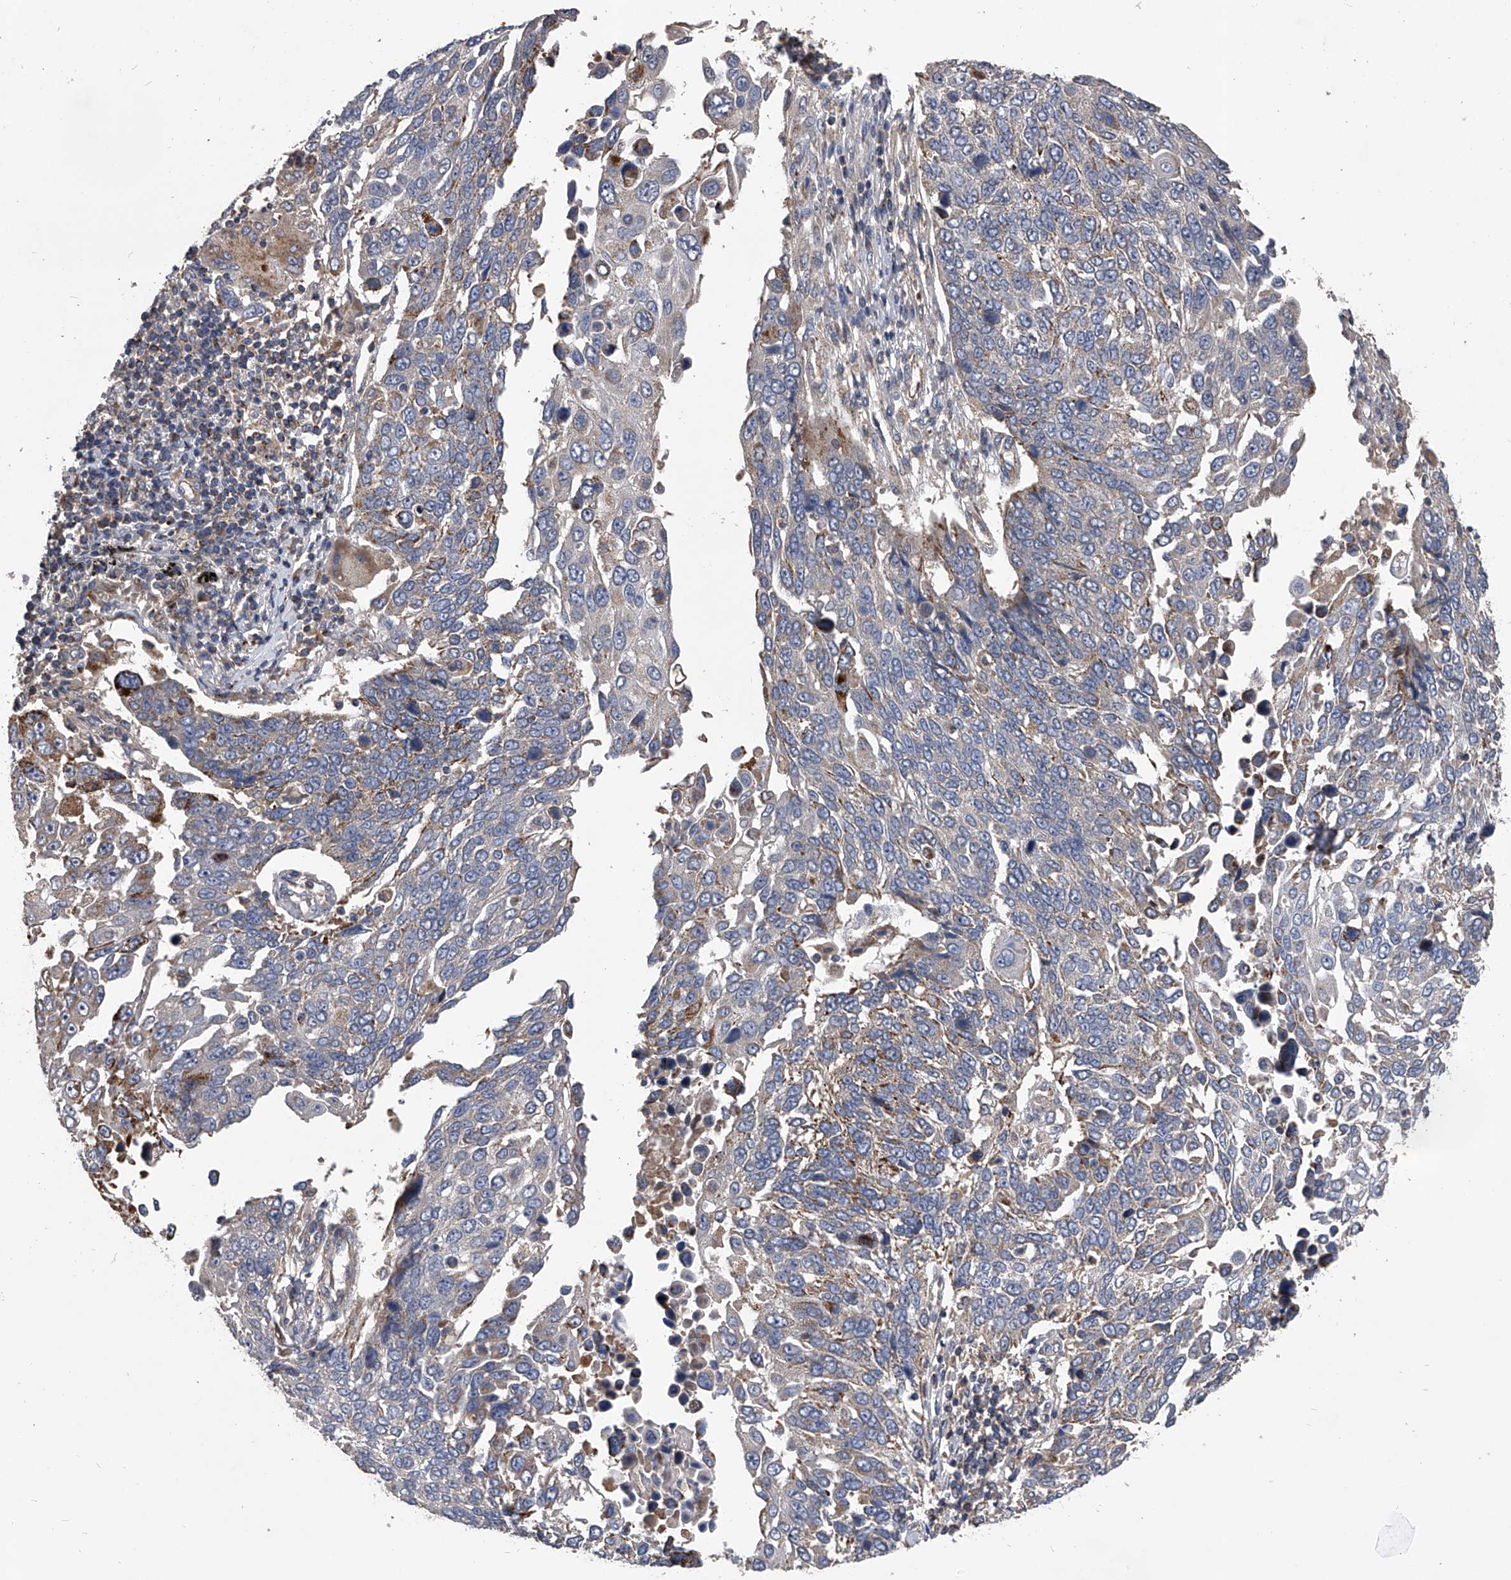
{"staining": {"intensity": "moderate", "quantity": "<25%", "location": "cytoplasmic/membranous"}, "tissue": "lung cancer", "cell_type": "Tumor cells", "image_type": "cancer", "snomed": [{"axis": "morphology", "description": "Squamous cell carcinoma, NOS"}, {"axis": "topography", "description": "Lung"}], "caption": "Immunohistochemical staining of lung cancer shows low levels of moderate cytoplasmic/membranous staining in approximately <25% of tumor cells. The staining was performed using DAB (3,3'-diaminobenzidine), with brown indicating positive protein expression. Nuclei are stained blue with hematoxylin.", "gene": "NRP1", "patient": {"sex": "male", "age": 66}}